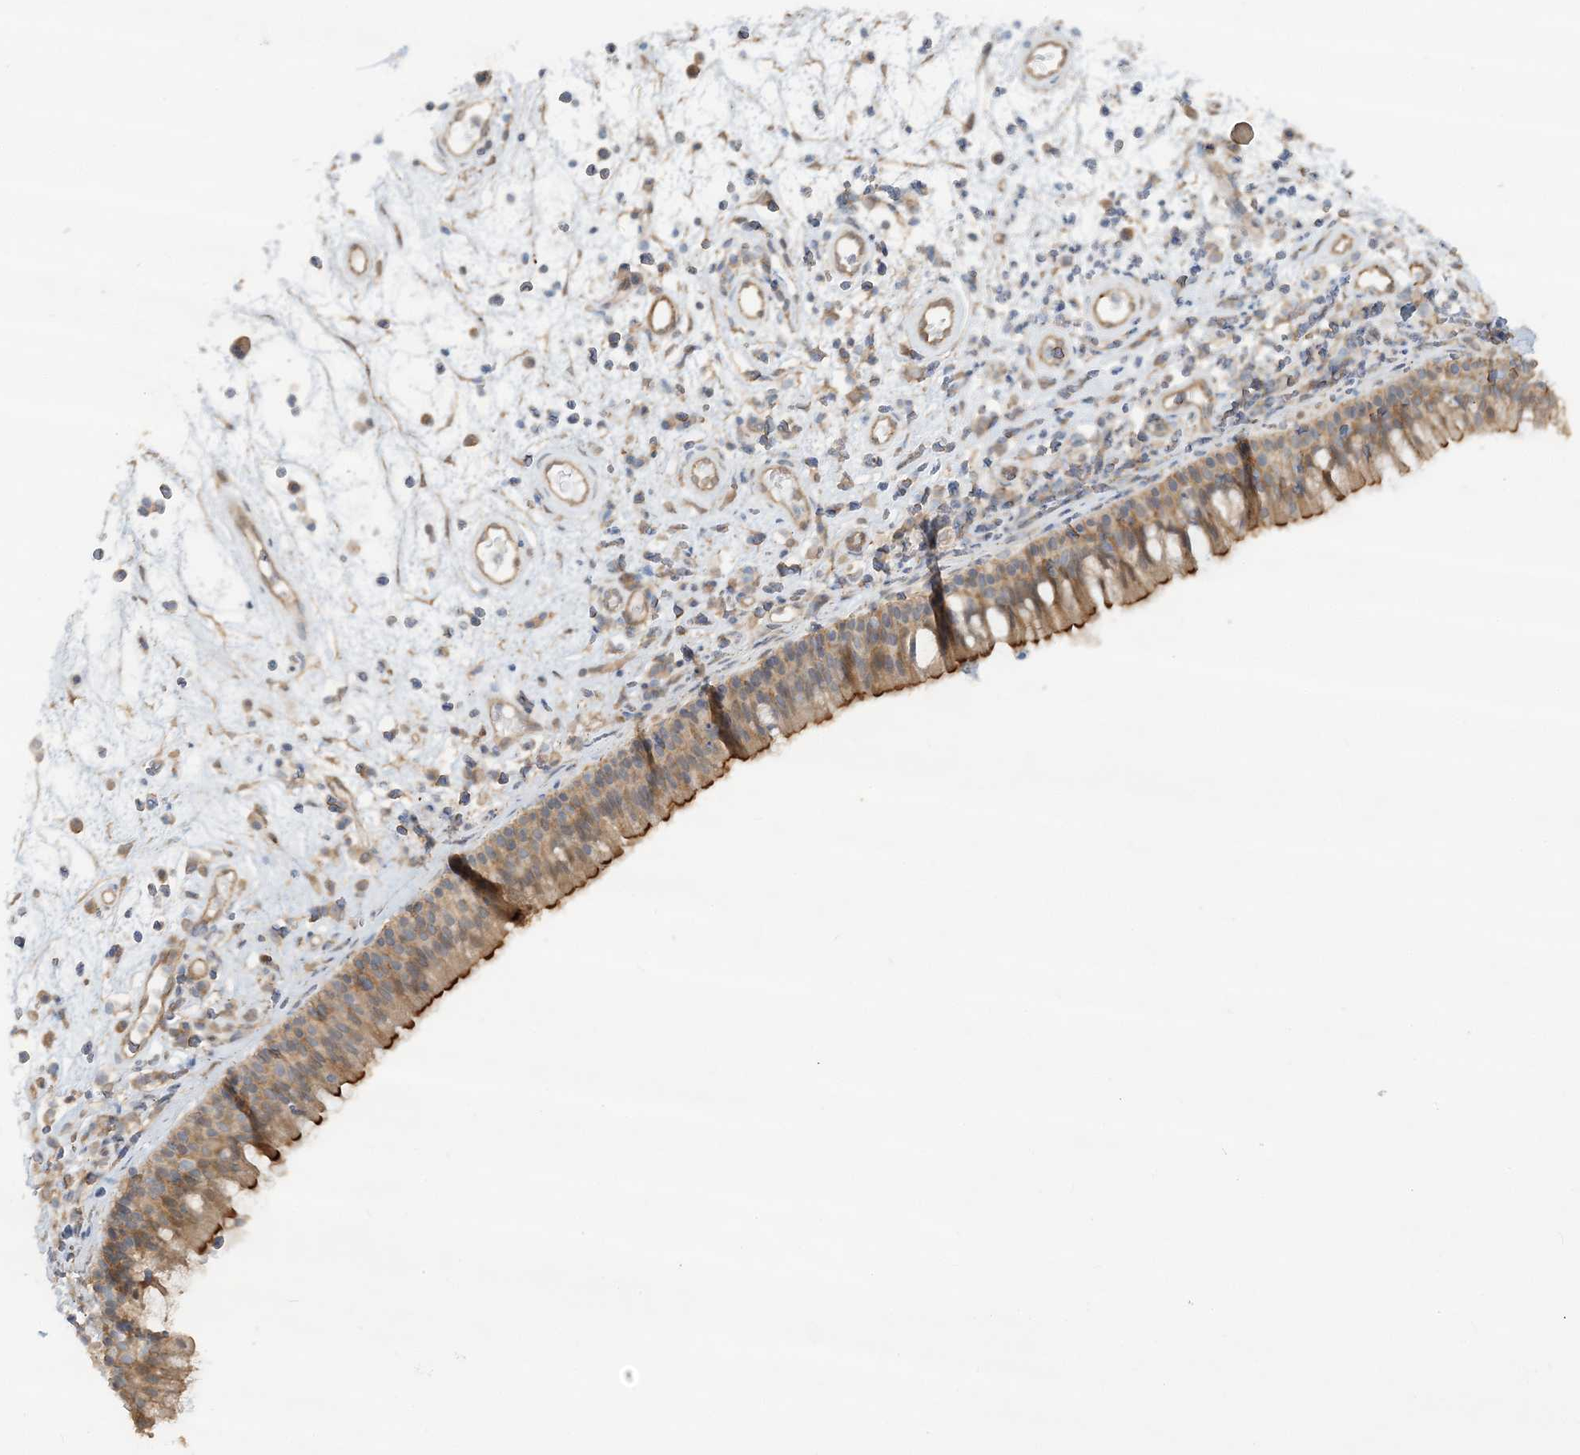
{"staining": {"intensity": "strong", "quantity": ">75%", "location": "cytoplasmic/membranous"}, "tissue": "nasopharynx", "cell_type": "Respiratory epithelial cells", "image_type": "normal", "snomed": [{"axis": "morphology", "description": "Normal tissue, NOS"}, {"axis": "morphology", "description": "Inflammation, NOS"}, {"axis": "morphology", "description": "Malignant melanoma, Metastatic site"}, {"axis": "topography", "description": "Nasopharynx"}], "caption": "An image showing strong cytoplasmic/membranous staining in about >75% of respiratory epithelial cells in unremarkable nasopharynx, as visualized by brown immunohistochemical staining.", "gene": "DSTN", "patient": {"sex": "male", "age": 70}}